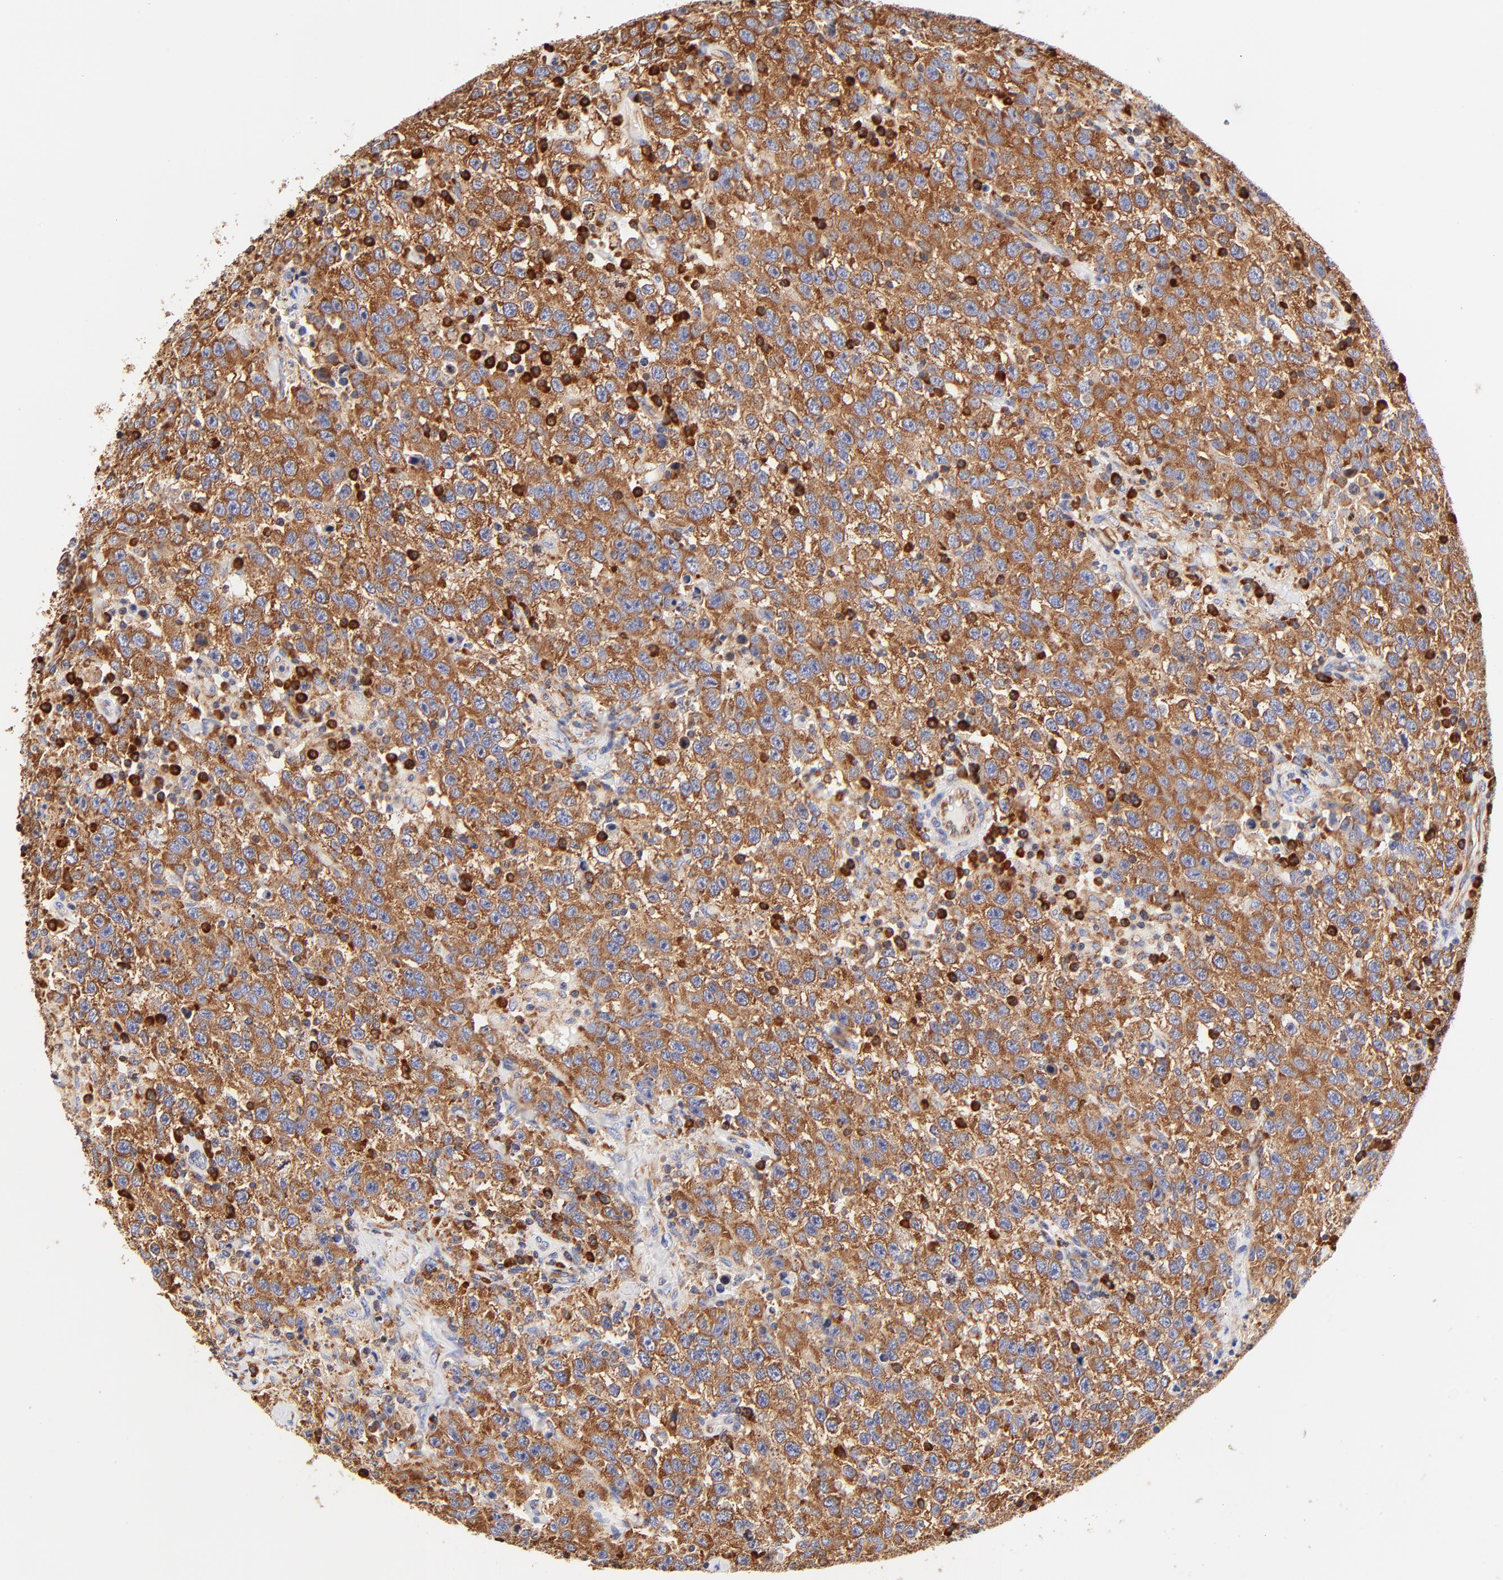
{"staining": {"intensity": "moderate", "quantity": ">75%", "location": "cytoplasmic/membranous"}, "tissue": "testis cancer", "cell_type": "Tumor cells", "image_type": "cancer", "snomed": [{"axis": "morphology", "description": "Seminoma, NOS"}, {"axis": "topography", "description": "Testis"}], "caption": "The photomicrograph reveals a brown stain indicating the presence of a protein in the cytoplasmic/membranous of tumor cells in testis cancer (seminoma). (Stains: DAB in brown, nuclei in blue, Microscopy: brightfield microscopy at high magnification).", "gene": "RPL27", "patient": {"sex": "male", "age": 41}}